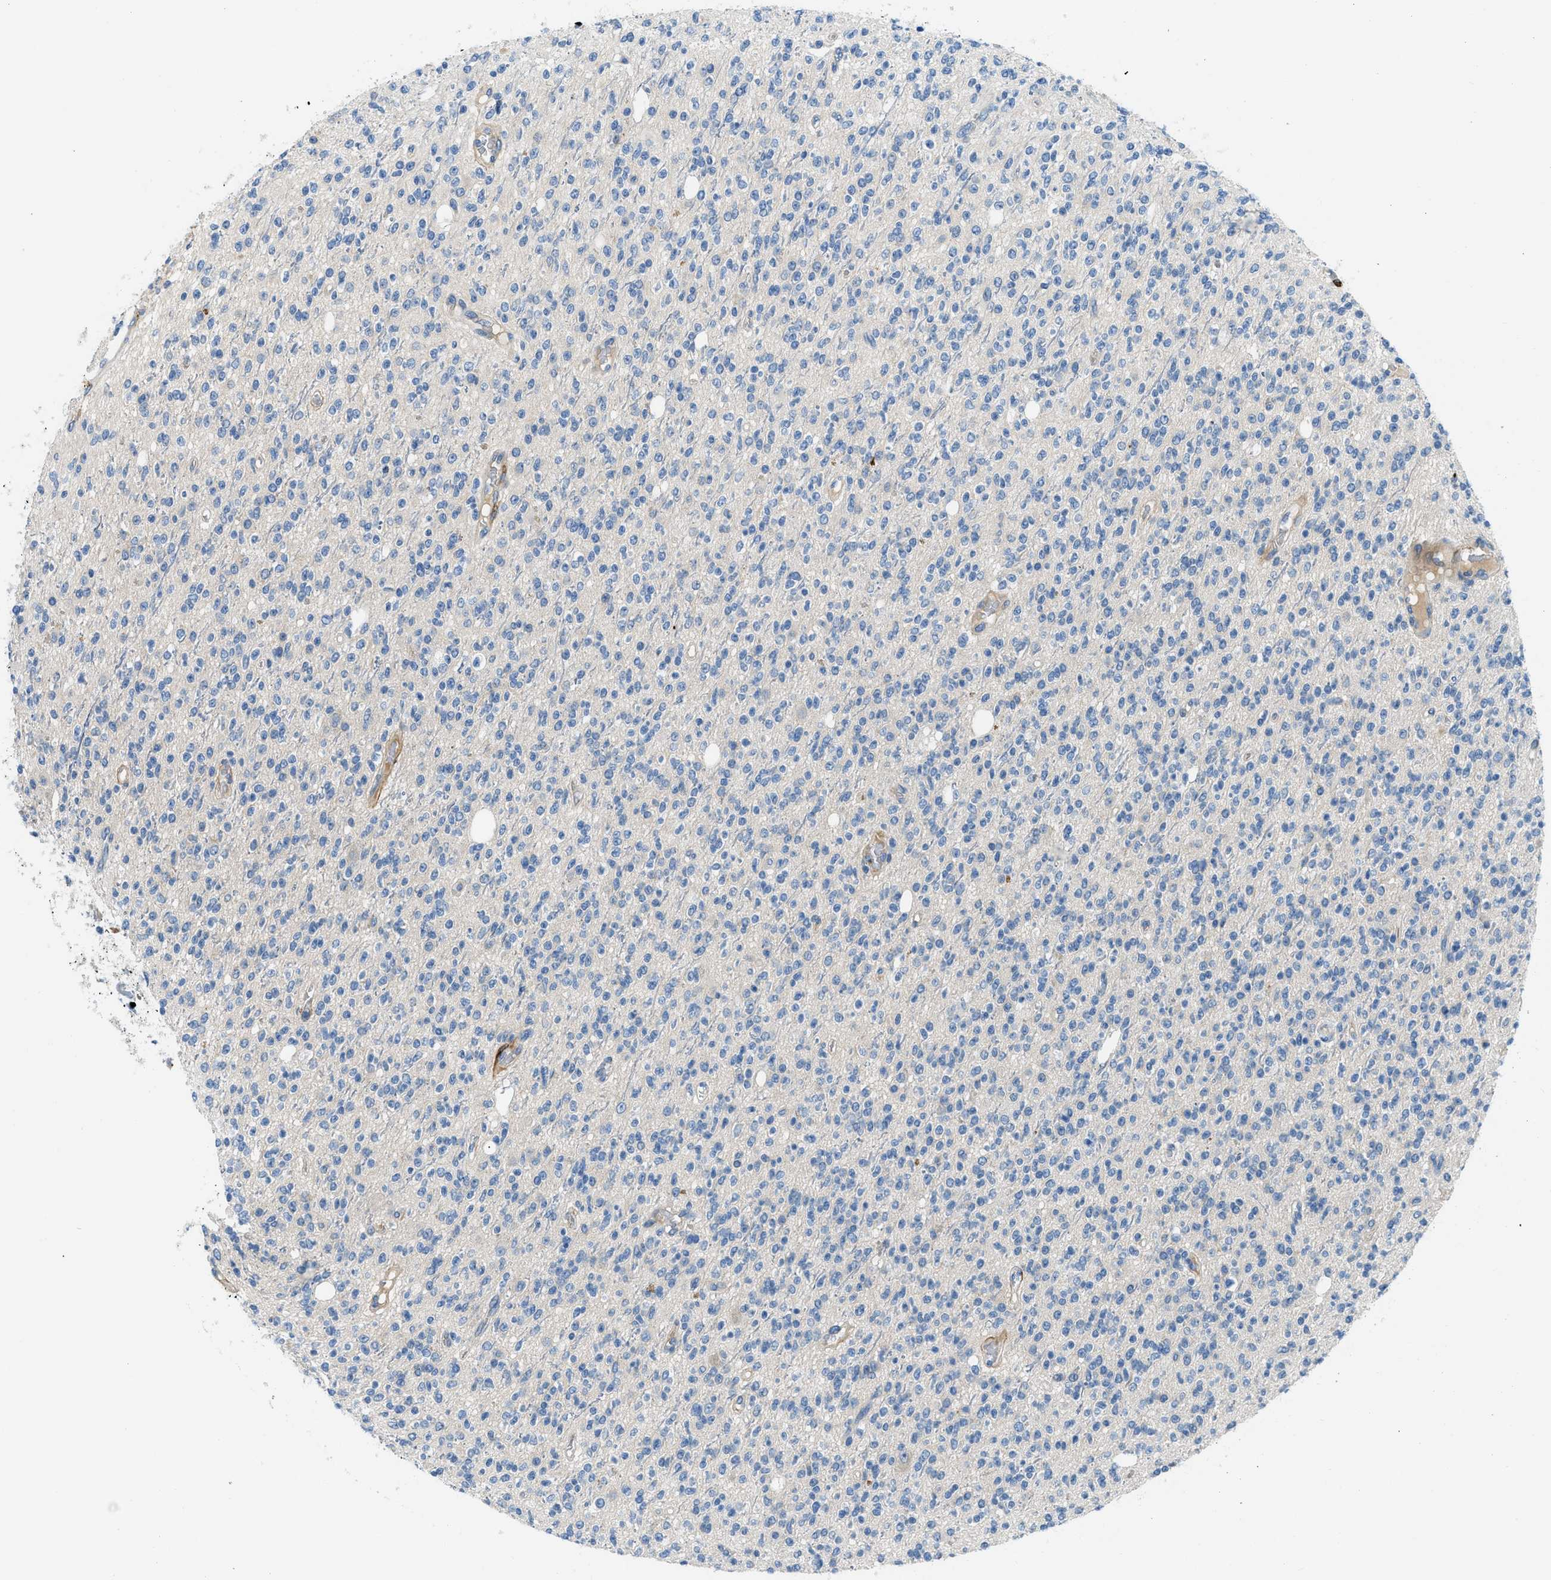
{"staining": {"intensity": "negative", "quantity": "none", "location": "none"}, "tissue": "glioma", "cell_type": "Tumor cells", "image_type": "cancer", "snomed": [{"axis": "morphology", "description": "Glioma, malignant, High grade"}, {"axis": "topography", "description": "Brain"}], "caption": "Immunohistochemical staining of malignant glioma (high-grade) shows no significant positivity in tumor cells. (Brightfield microscopy of DAB (3,3'-diaminobenzidine) immunohistochemistry at high magnification).", "gene": "COL15A1", "patient": {"sex": "male", "age": 34}}